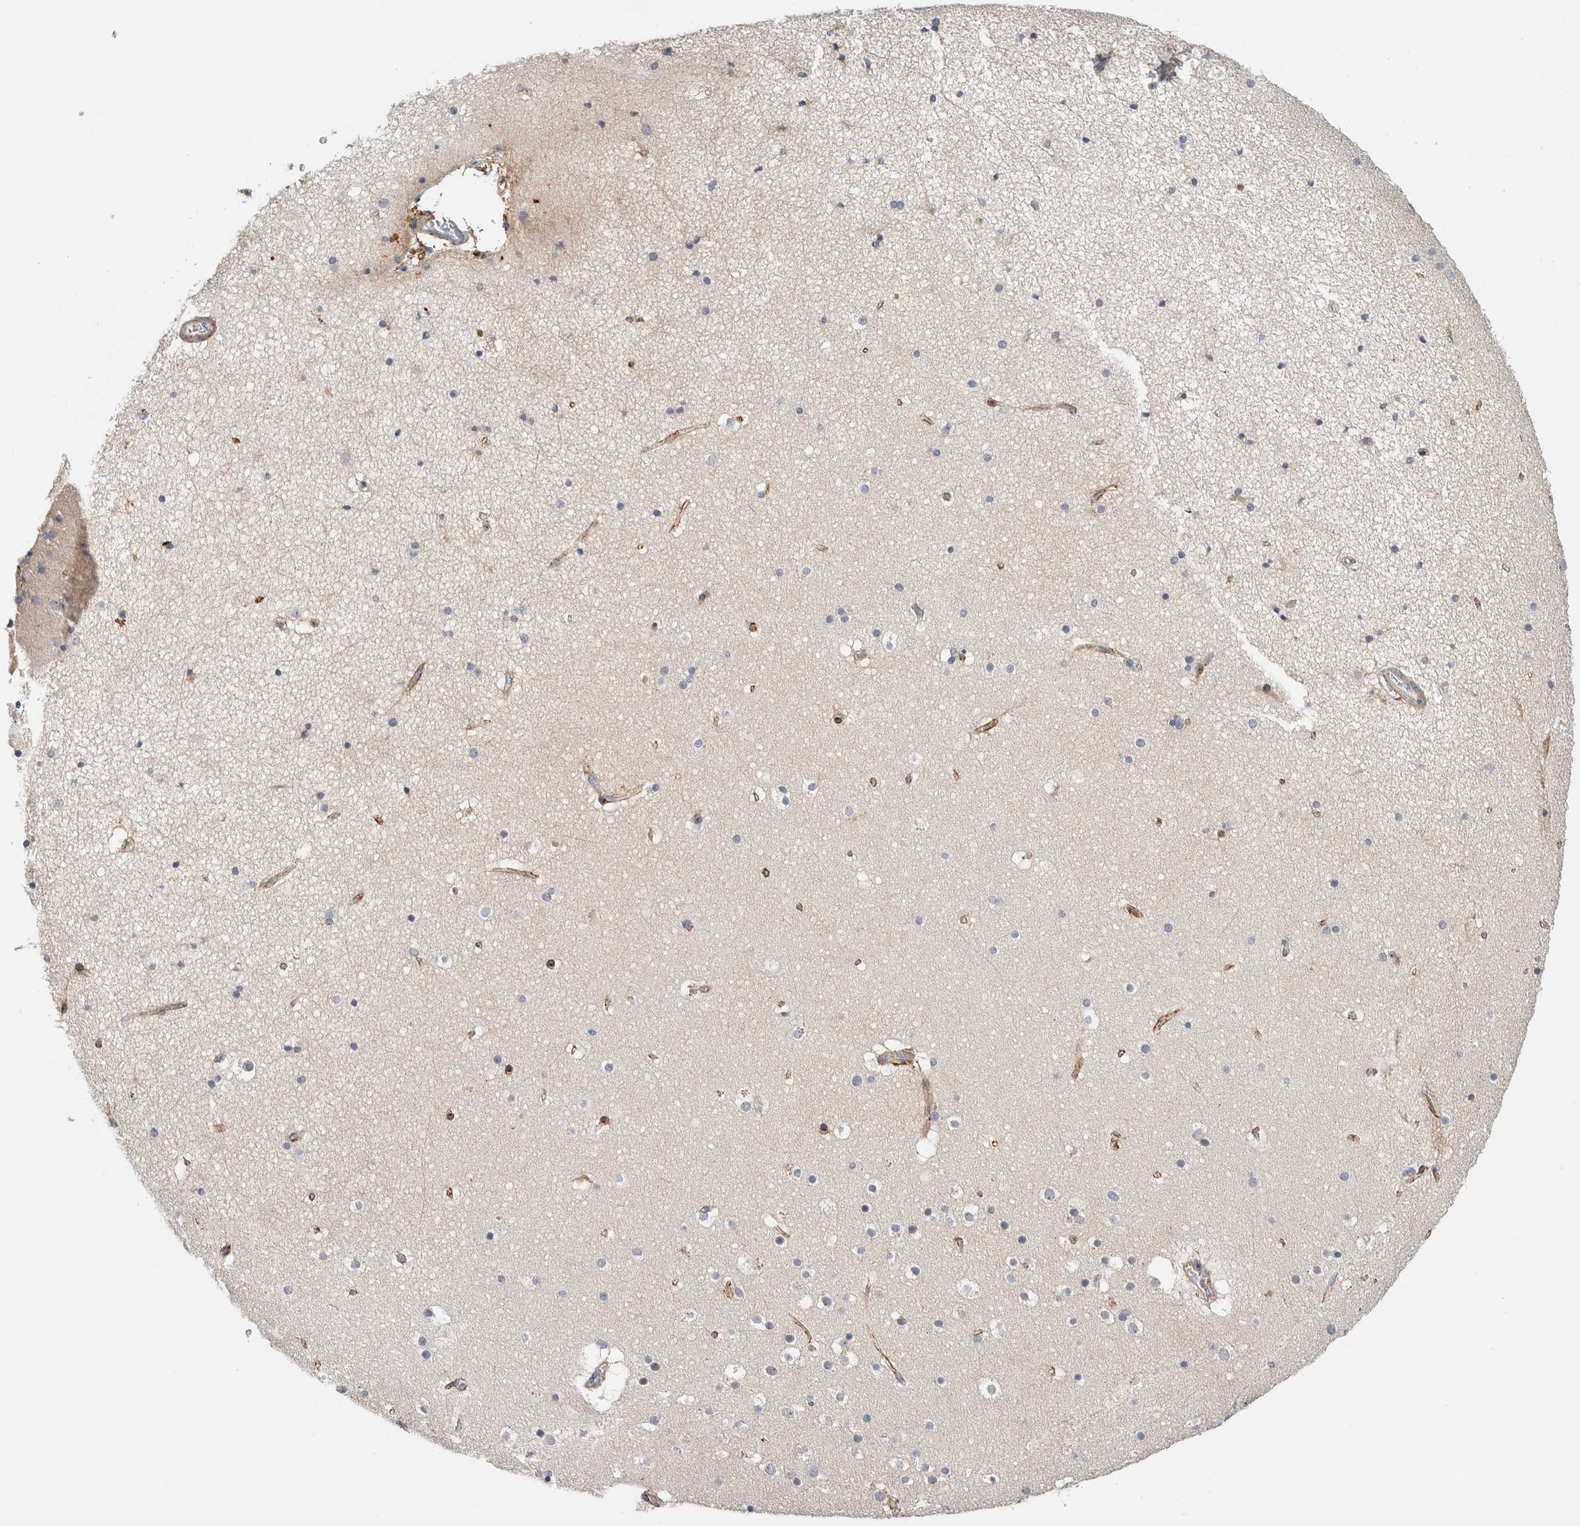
{"staining": {"intensity": "moderate", "quantity": "25%-75%", "location": "cytoplasmic/membranous"}, "tissue": "cerebral cortex", "cell_type": "Endothelial cells", "image_type": "normal", "snomed": [{"axis": "morphology", "description": "Normal tissue, NOS"}, {"axis": "topography", "description": "Cerebral cortex"}], "caption": "Normal cerebral cortex reveals moderate cytoplasmic/membranous positivity in approximately 25%-75% of endothelial cells The protein is stained brown, and the nuclei are stained in blue (DAB (3,3'-diaminobenzidine) IHC with brightfield microscopy, high magnification)..", "gene": "SLC20A2", "patient": {"sex": "male", "age": 57}}